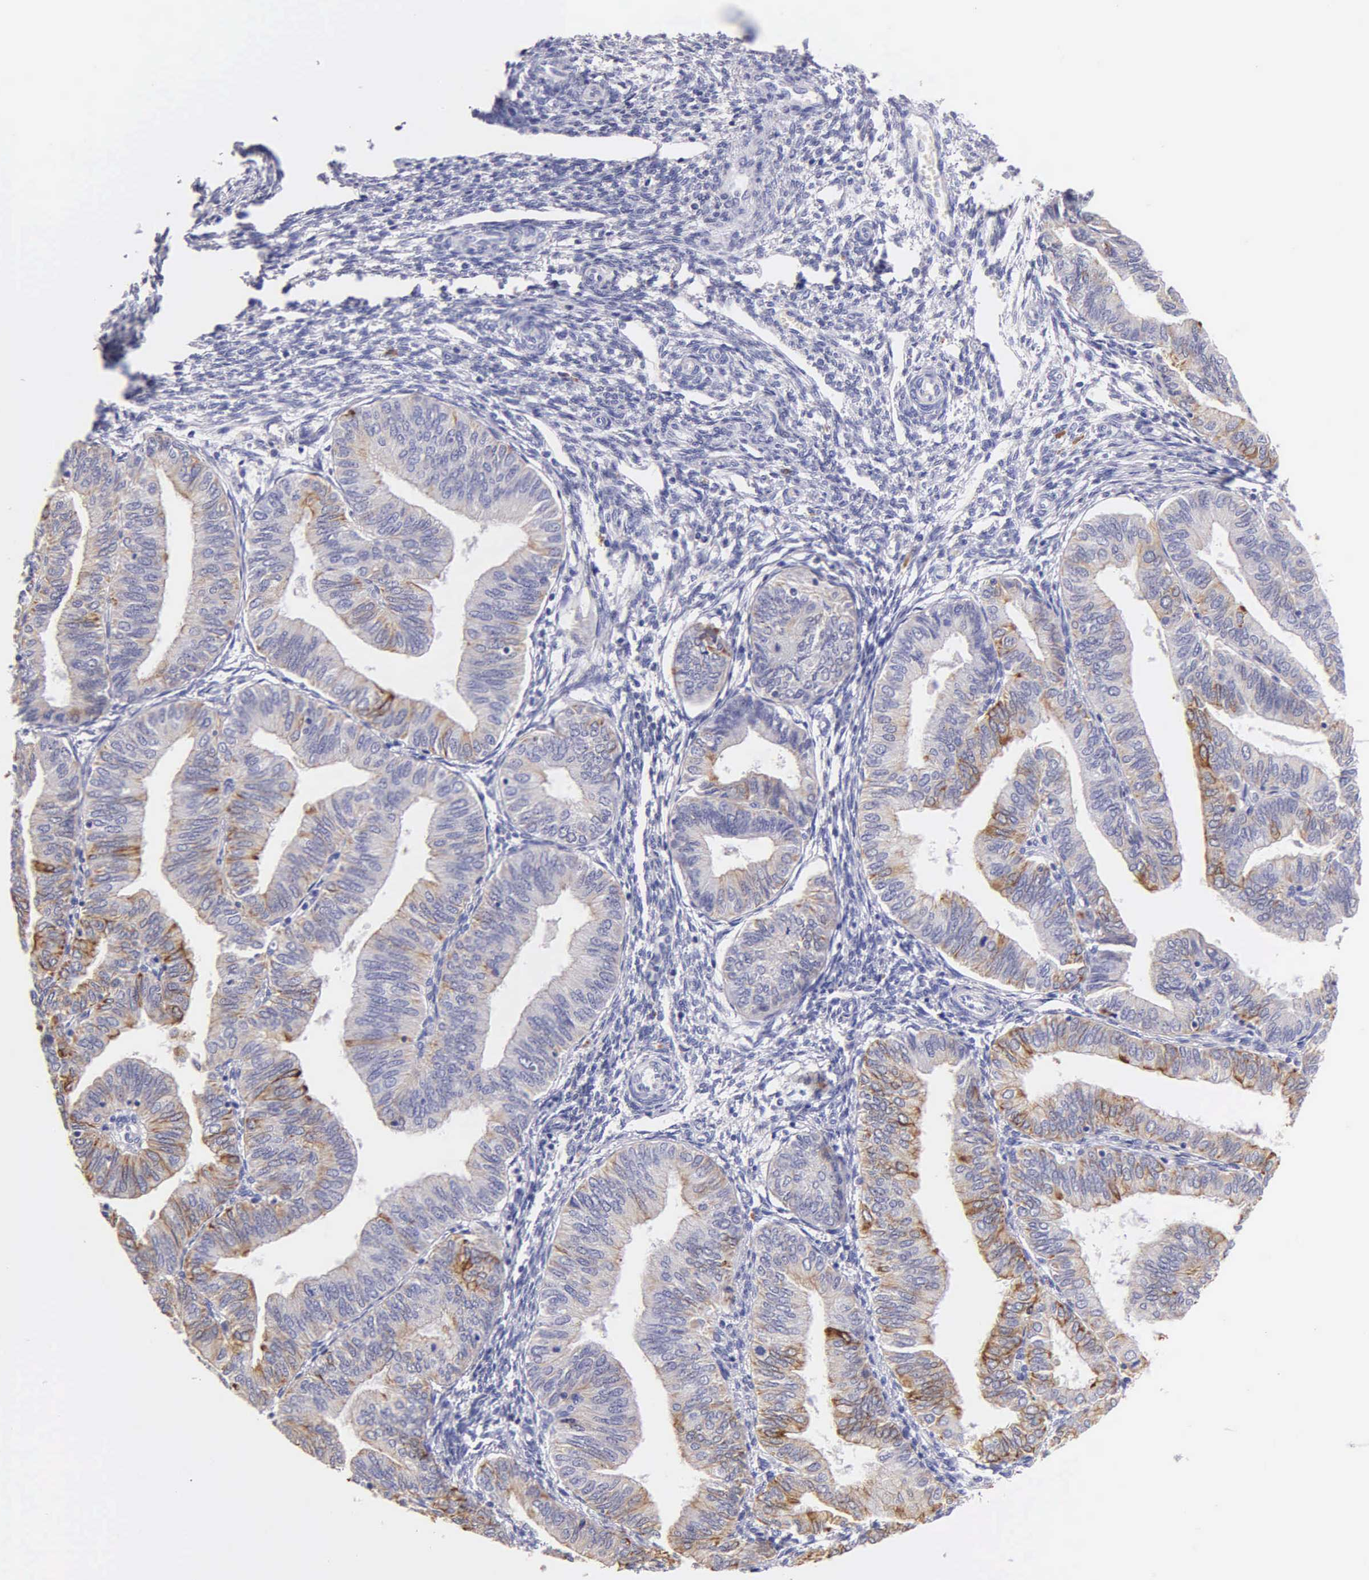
{"staining": {"intensity": "moderate", "quantity": "<25%", "location": "cytoplasmic/membranous"}, "tissue": "endometrial cancer", "cell_type": "Tumor cells", "image_type": "cancer", "snomed": [{"axis": "morphology", "description": "Adenocarcinoma, NOS"}, {"axis": "topography", "description": "Endometrium"}], "caption": "Immunohistochemical staining of endometrial adenocarcinoma shows low levels of moderate cytoplasmic/membranous expression in about <25% of tumor cells. The staining is performed using DAB brown chromogen to label protein expression. The nuclei are counter-stained blue using hematoxylin.", "gene": "KRT17", "patient": {"sex": "female", "age": 51}}